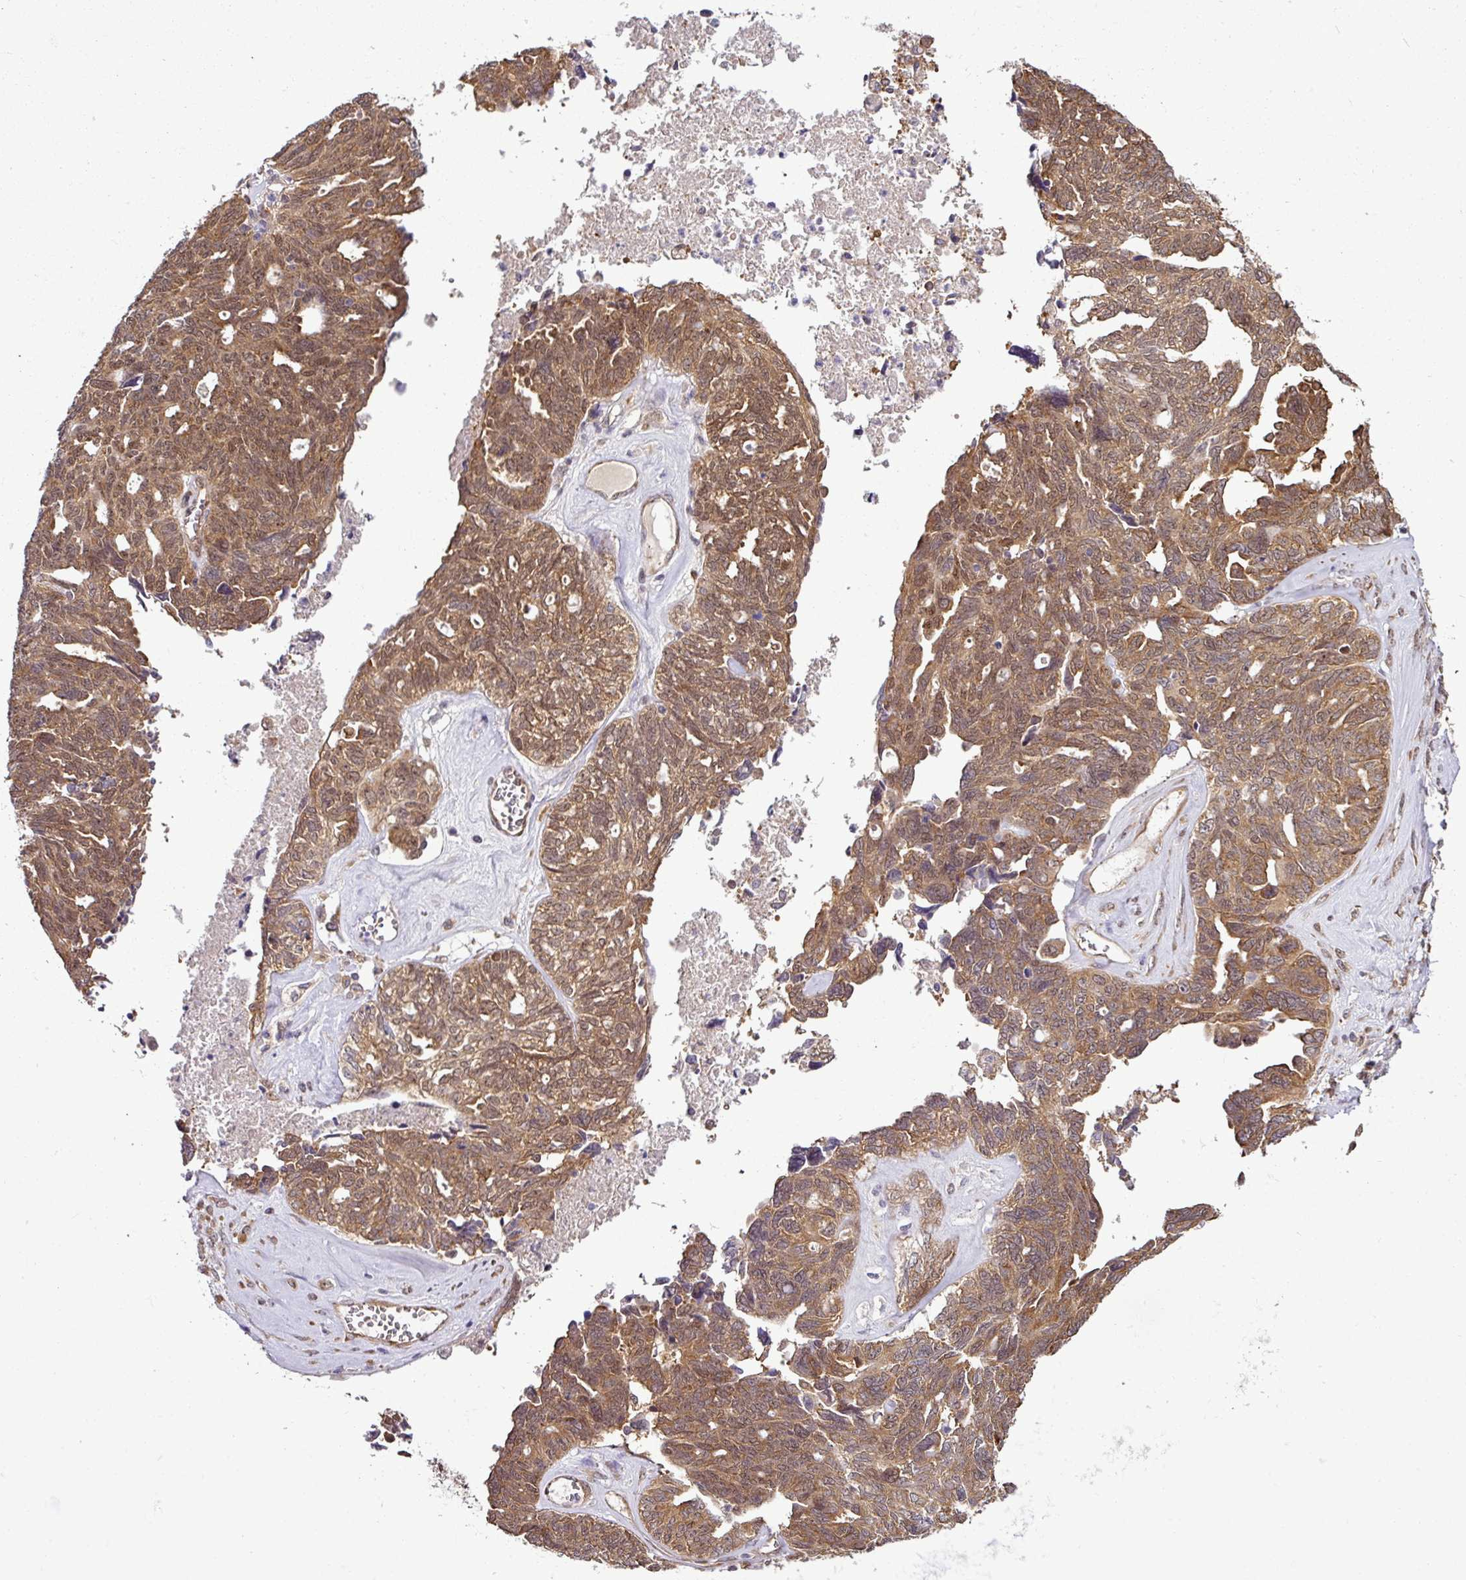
{"staining": {"intensity": "strong", "quantity": ">75%", "location": "cytoplasmic/membranous,nuclear"}, "tissue": "ovarian cancer", "cell_type": "Tumor cells", "image_type": "cancer", "snomed": [{"axis": "morphology", "description": "Cystadenocarcinoma, serous, NOS"}, {"axis": "topography", "description": "Ovary"}], "caption": "Serous cystadenocarcinoma (ovarian) tissue displays strong cytoplasmic/membranous and nuclear staining in about >75% of tumor cells, visualized by immunohistochemistry.", "gene": "RBM4B", "patient": {"sex": "female", "age": 79}}